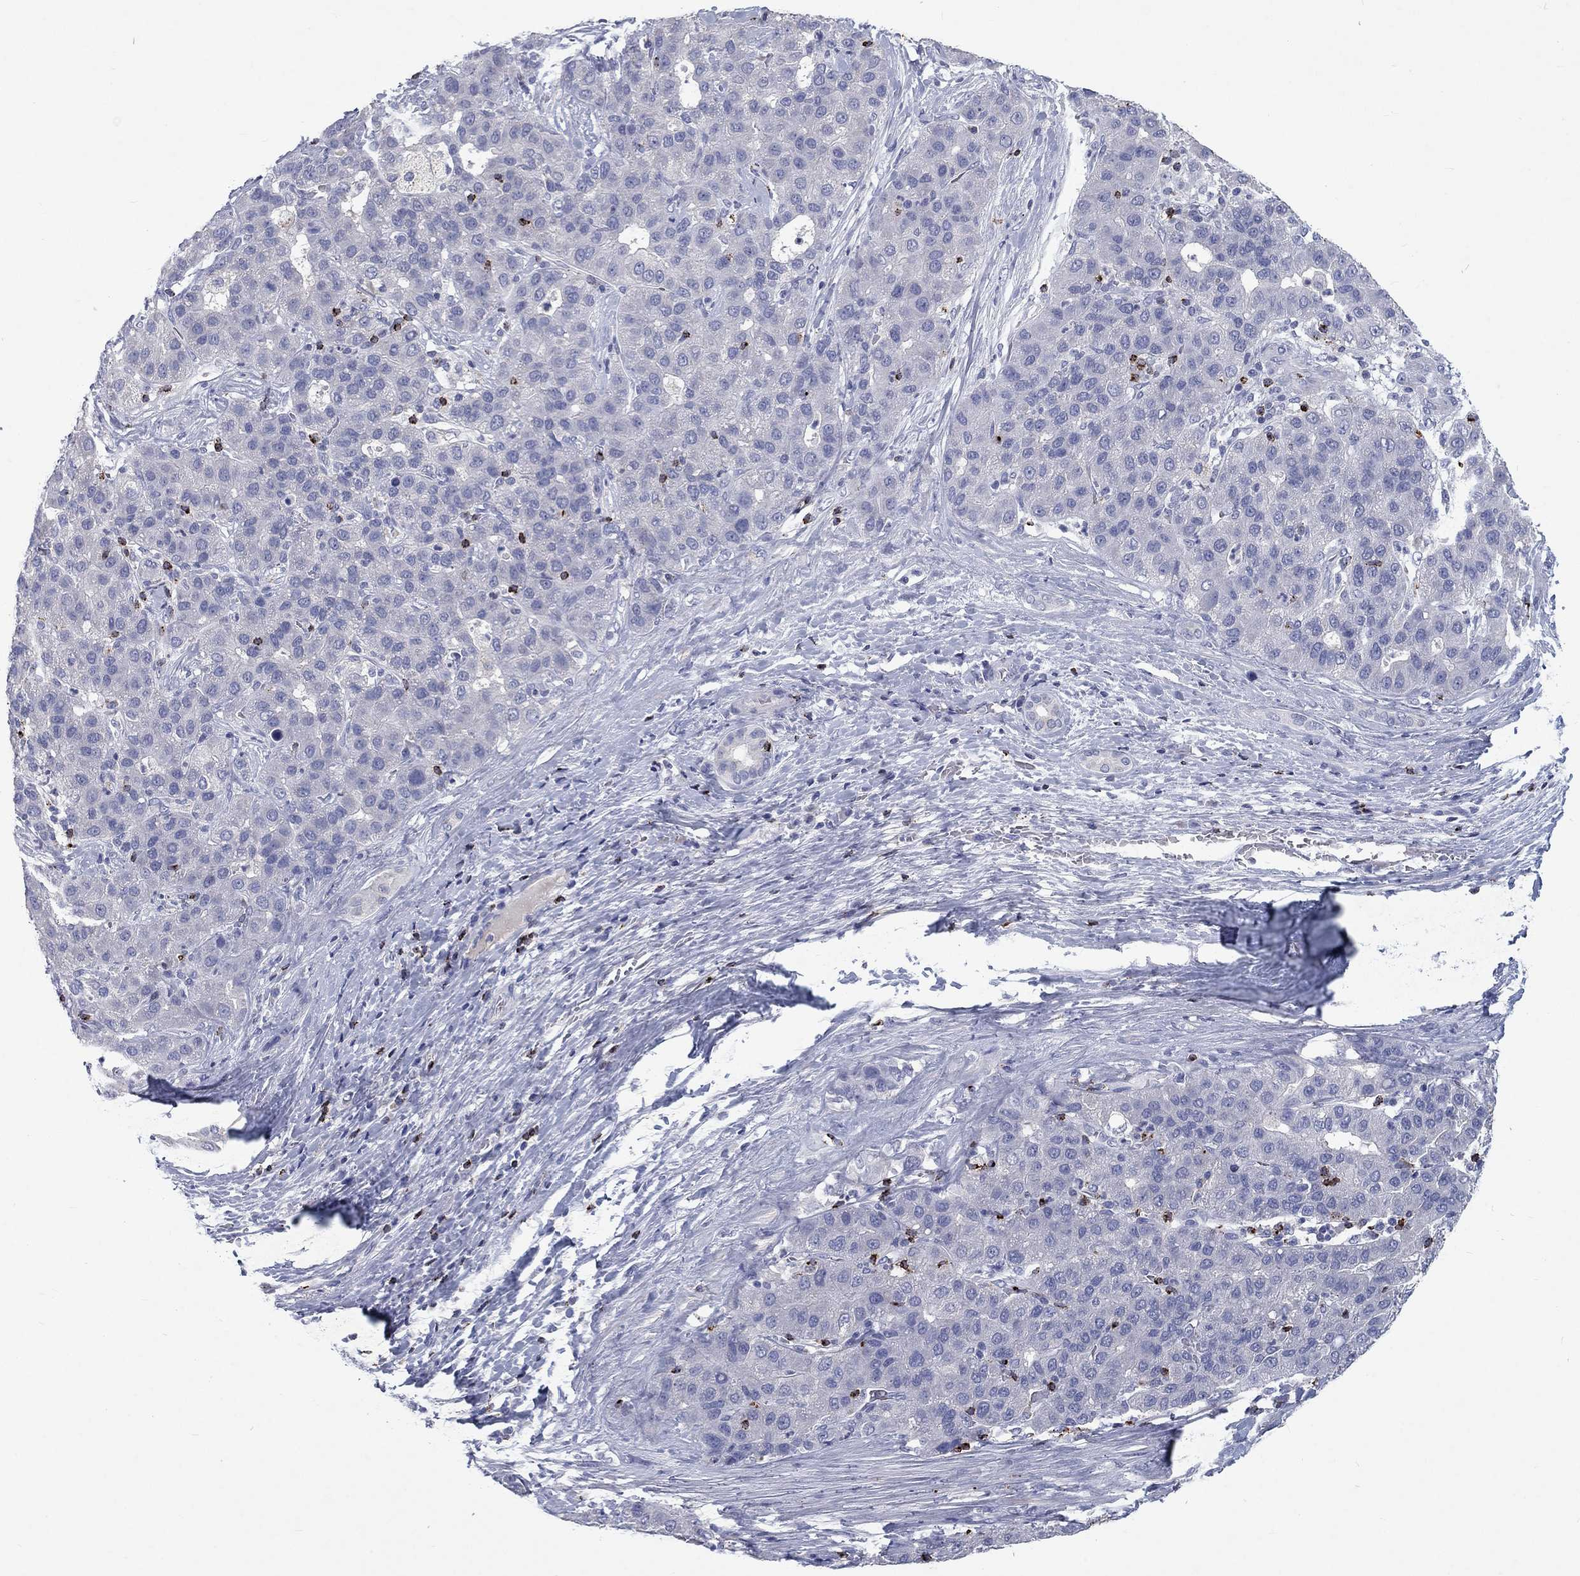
{"staining": {"intensity": "negative", "quantity": "none", "location": "none"}, "tissue": "liver cancer", "cell_type": "Tumor cells", "image_type": "cancer", "snomed": [{"axis": "morphology", "description": "Carcinoma, Hepatocellular, NOS"}, {"axis": "topography", "description": "Liver"}], "caption": "DAB (3,3'-diaminobenzidine) immunohistochemical staining of liver hepatocellular carcinoma exhibits no significant positivity in tumor cells.", "gene": "GZMA", "patient": {"sex": "male", "age": 65}}